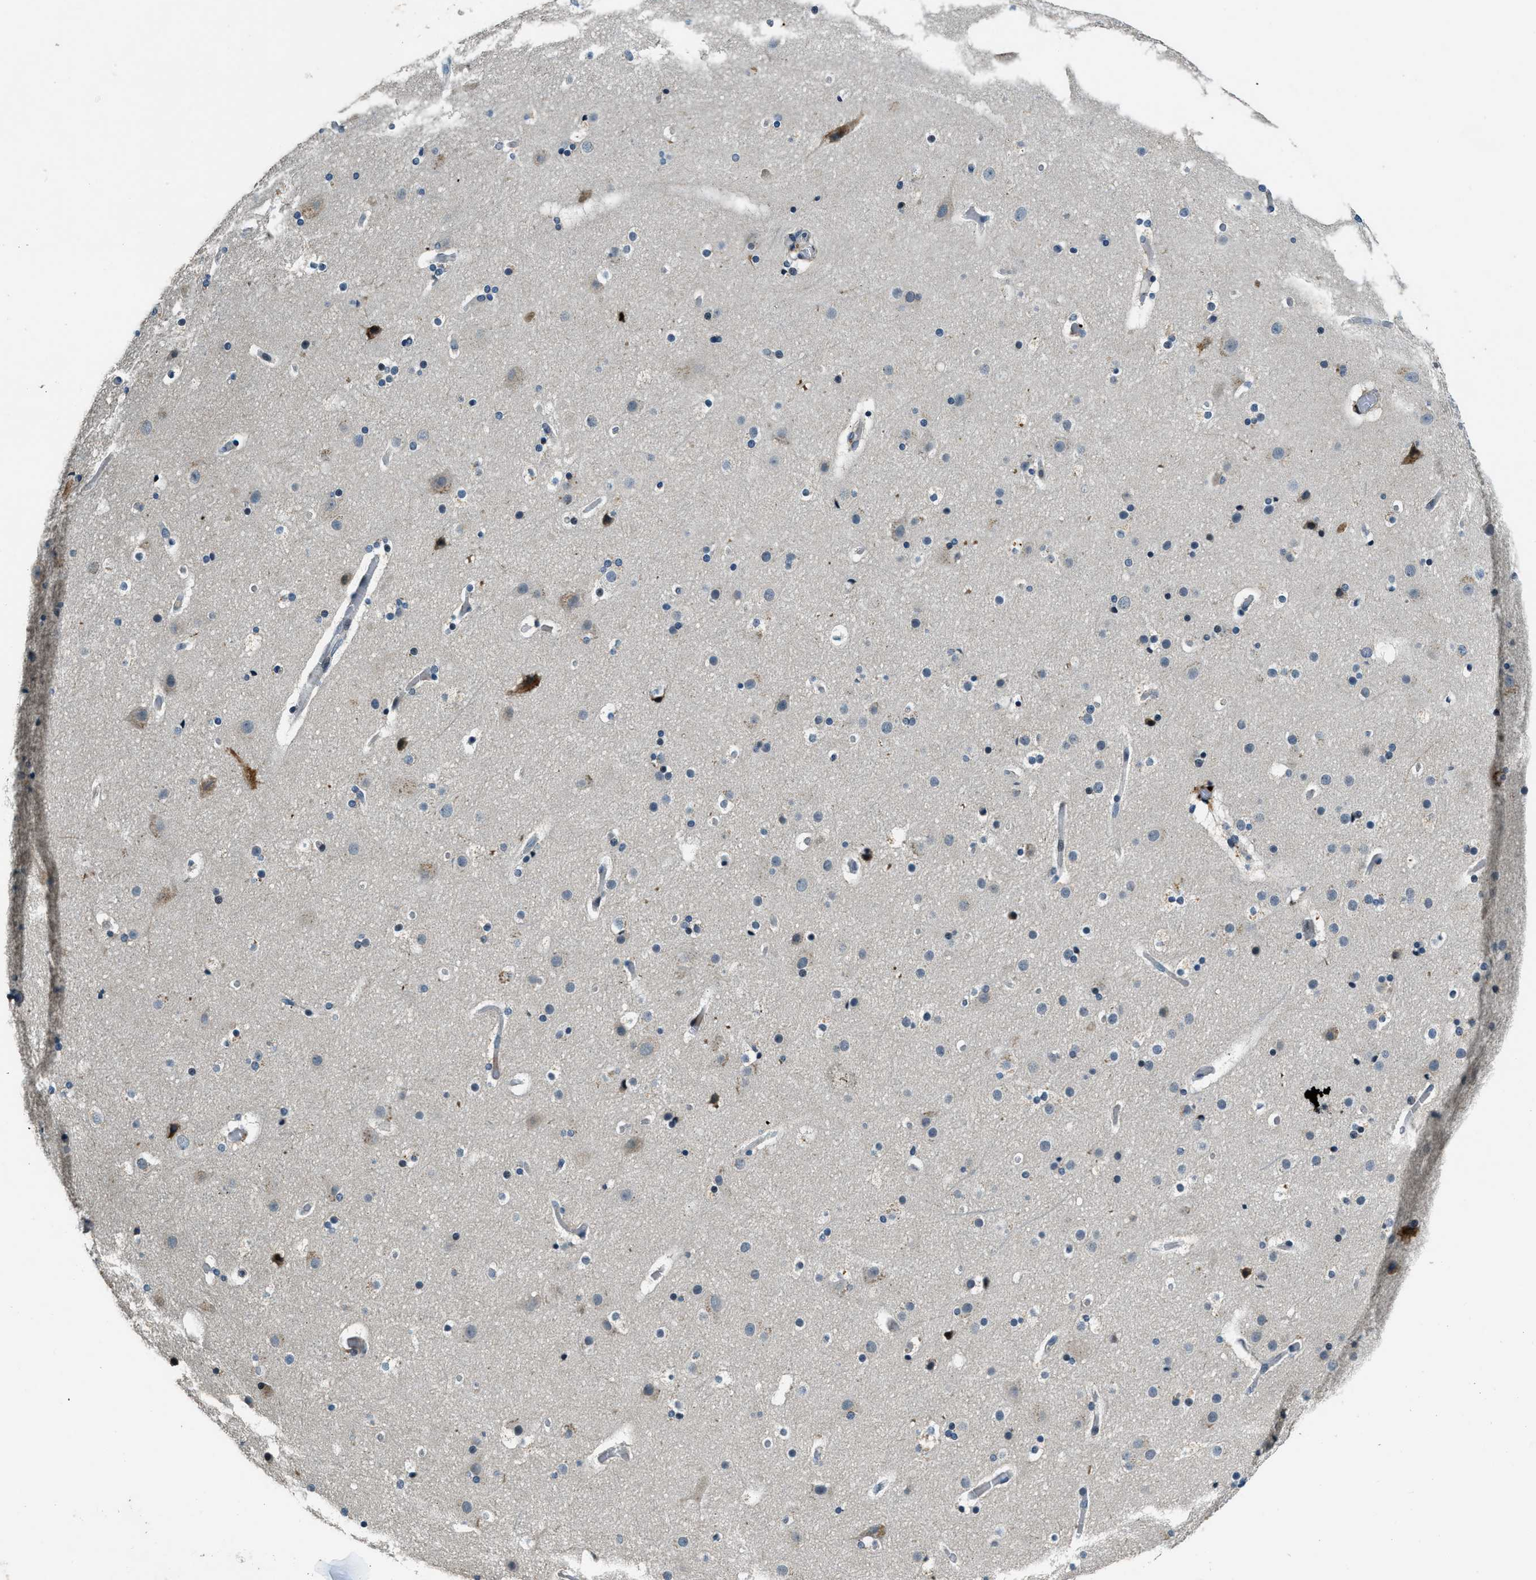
{"staining": {"intensity": "weak", "quantity": ">75%", "location": "cytoplasmic/membranous"}, "tissue": "cerebral cortex", "cell_type": "Endothelial cells", "image_type": "normal", "snomed": [{"axis": "morphology", "description": "Normal tissue, NOS"}, {"axis": "topography", "description": "Cerebral cortex"}], "caption": "The micrograph displays staining of unremarkable cerebral cortex, revealing weak cytoplasmic/membranous protein staining (brown color) within endothelial cells.", "gene": "HERC2", "patient": {"sex": "male", "age": 57}}